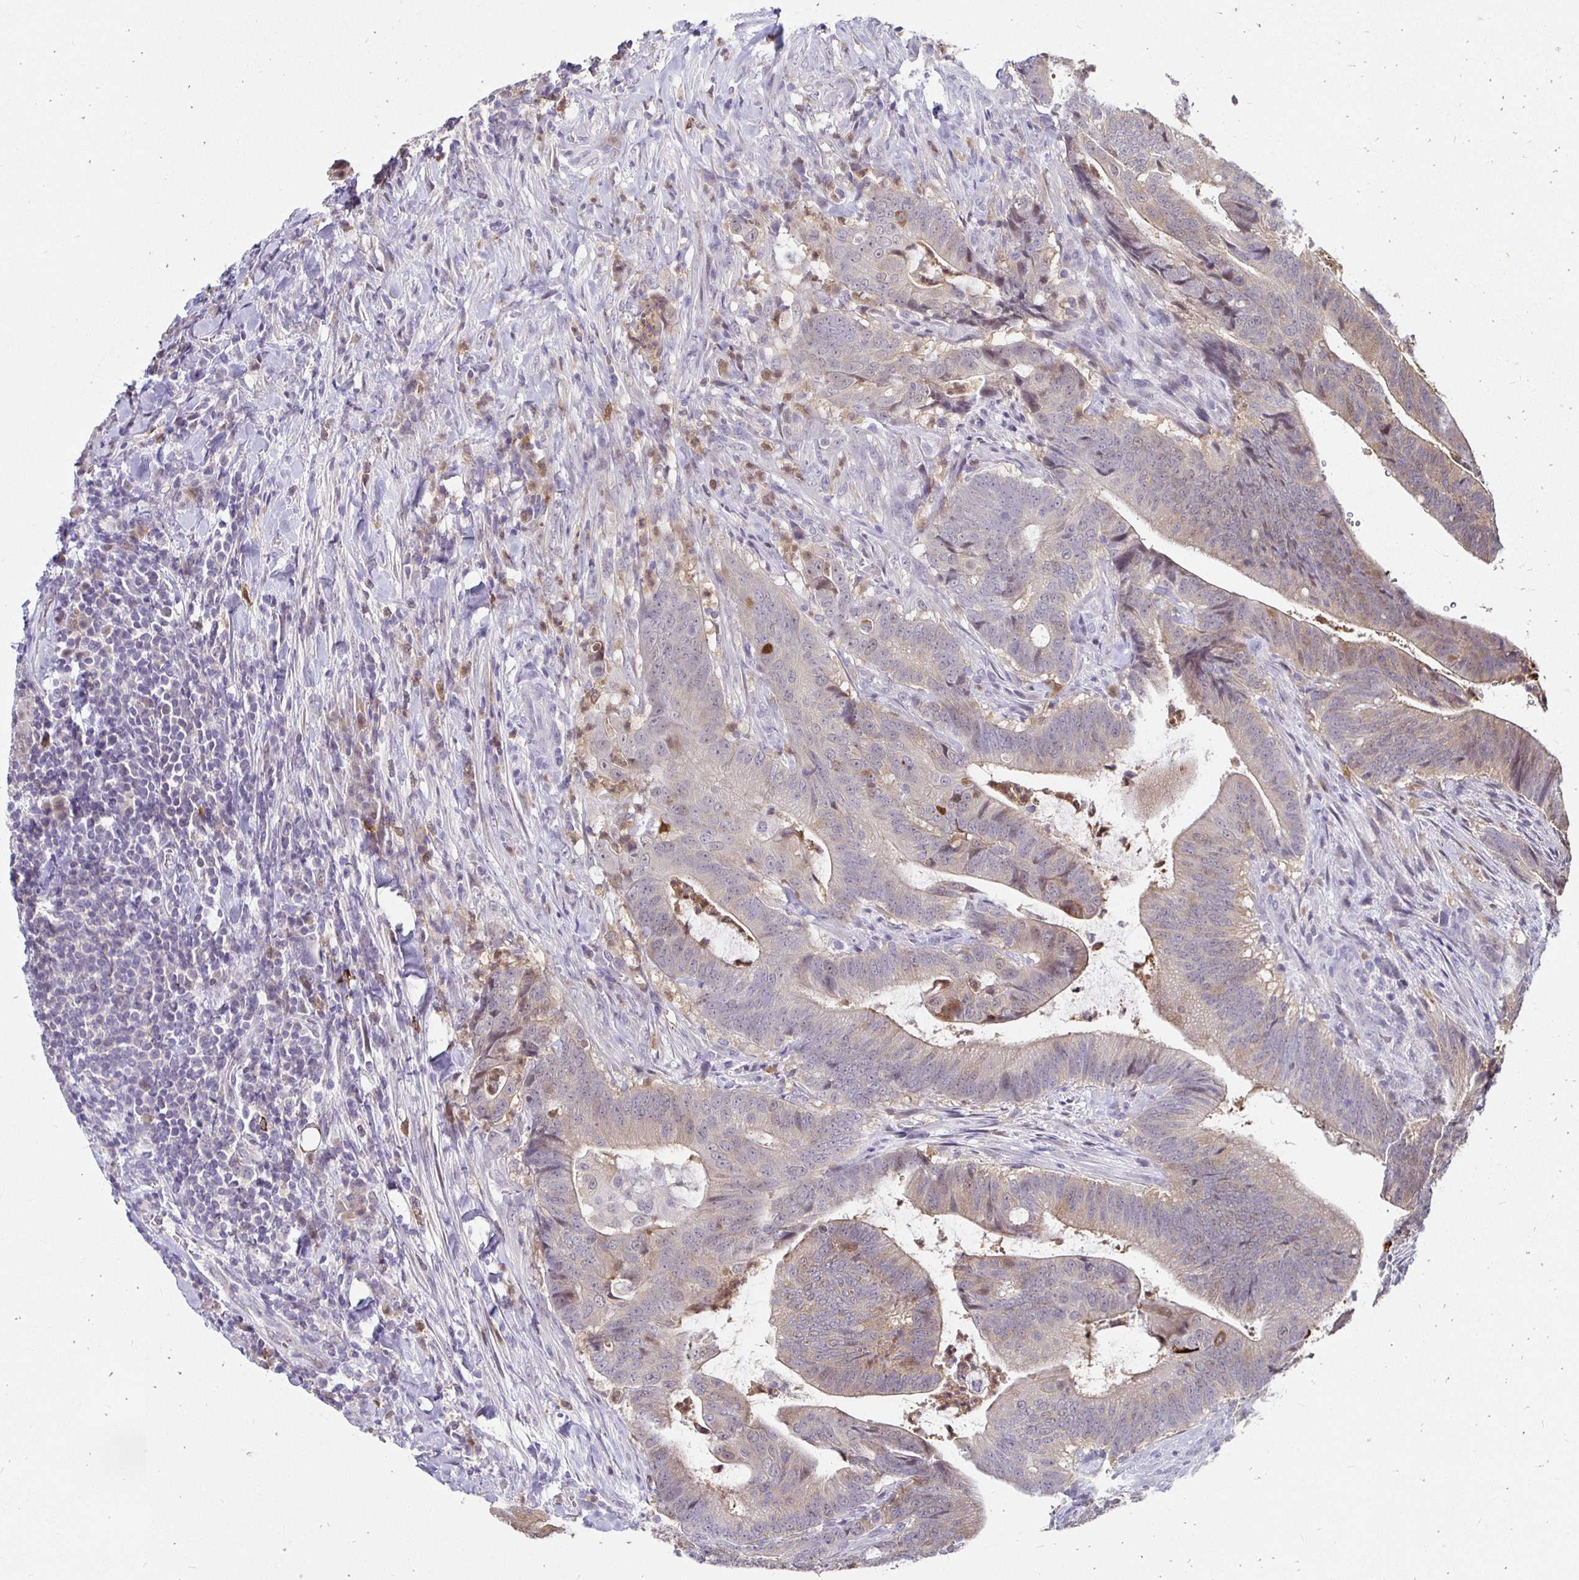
{"staining": {"intensity": "weak", "quantity": "25%-75%", "location": "cytoplasmic/membranous"}, "tissue": "colorectal cancer", "cell_type": "Tumor cells", "image_type": "cancer", "snomed": [{"axis": "morphology", "description": "Adenocarcinoma, NOS"}, {"axis": "topography", "description": "Colon"}], "caption": "Adenocarcinoma (colorectal) stained for a protein demonstrates weak cytoplasmic/membranous positivity in tumor cells.", "gene": "PADI2", "patient": {"sex": "female", "age": 43}}